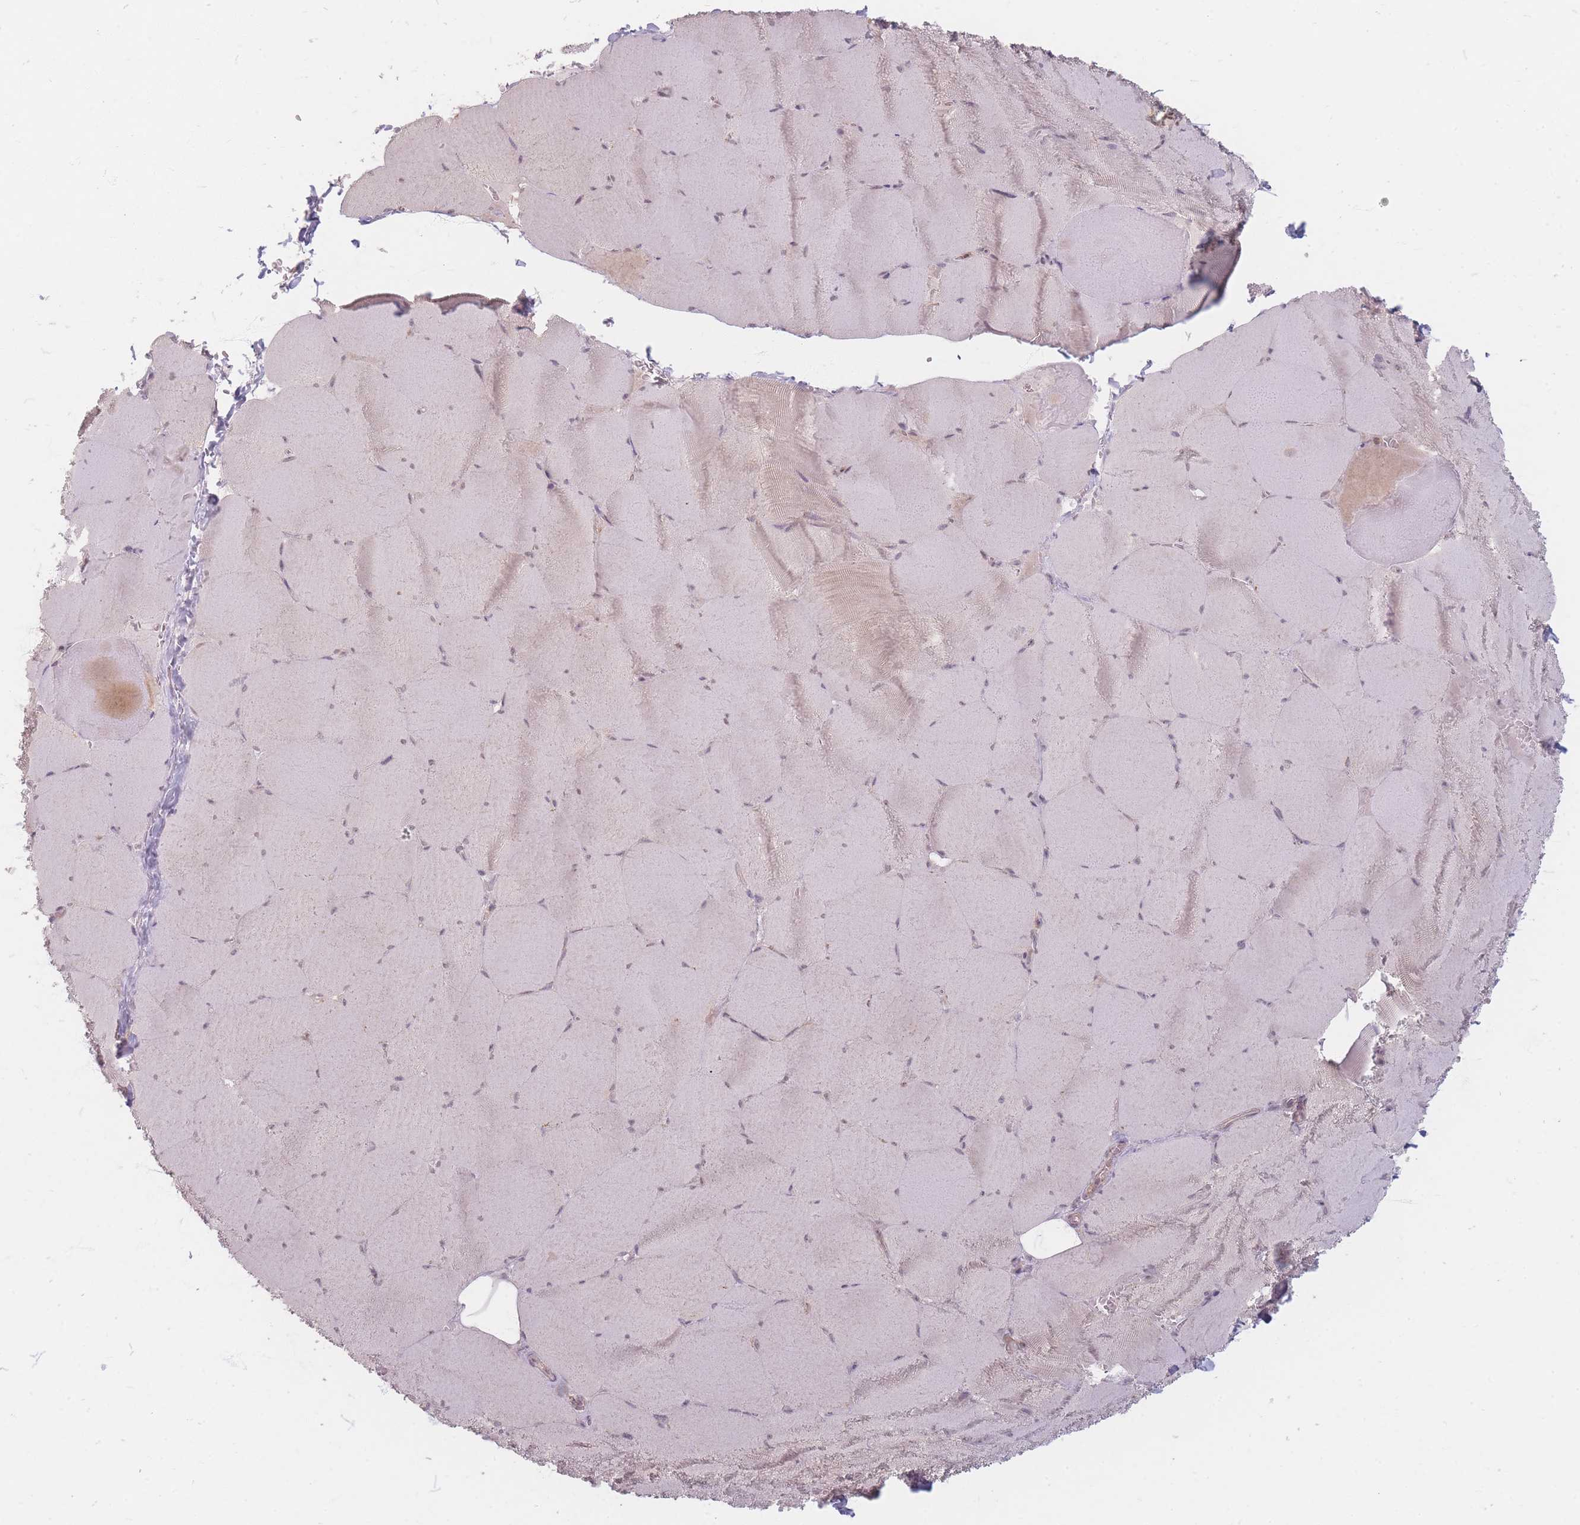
{"staining": {"intensity": "weak", "quantity": "25%-75%", "location": "cytoplasmic/membranous,nuclear"}, "tissue": "skeletal muscle", "cell_type": "Myocytes", "image_type": "normal", "snomed": [{"axis": "morphology", "description": "Normal tissue, NOS"}, {"axis": "topography", "description": "Skeletal muscle"}, {"axis": "topography", "description": "Head-Neck"}], "caption": "The image reveals staining of unremarkable skeletal muscle, revealing weak cytoplasmic/membranous,nuclear protein expression (brown color) within myocytes.", "gene": "GABRA6", "patient": {"sex": "male", "age": 66}}